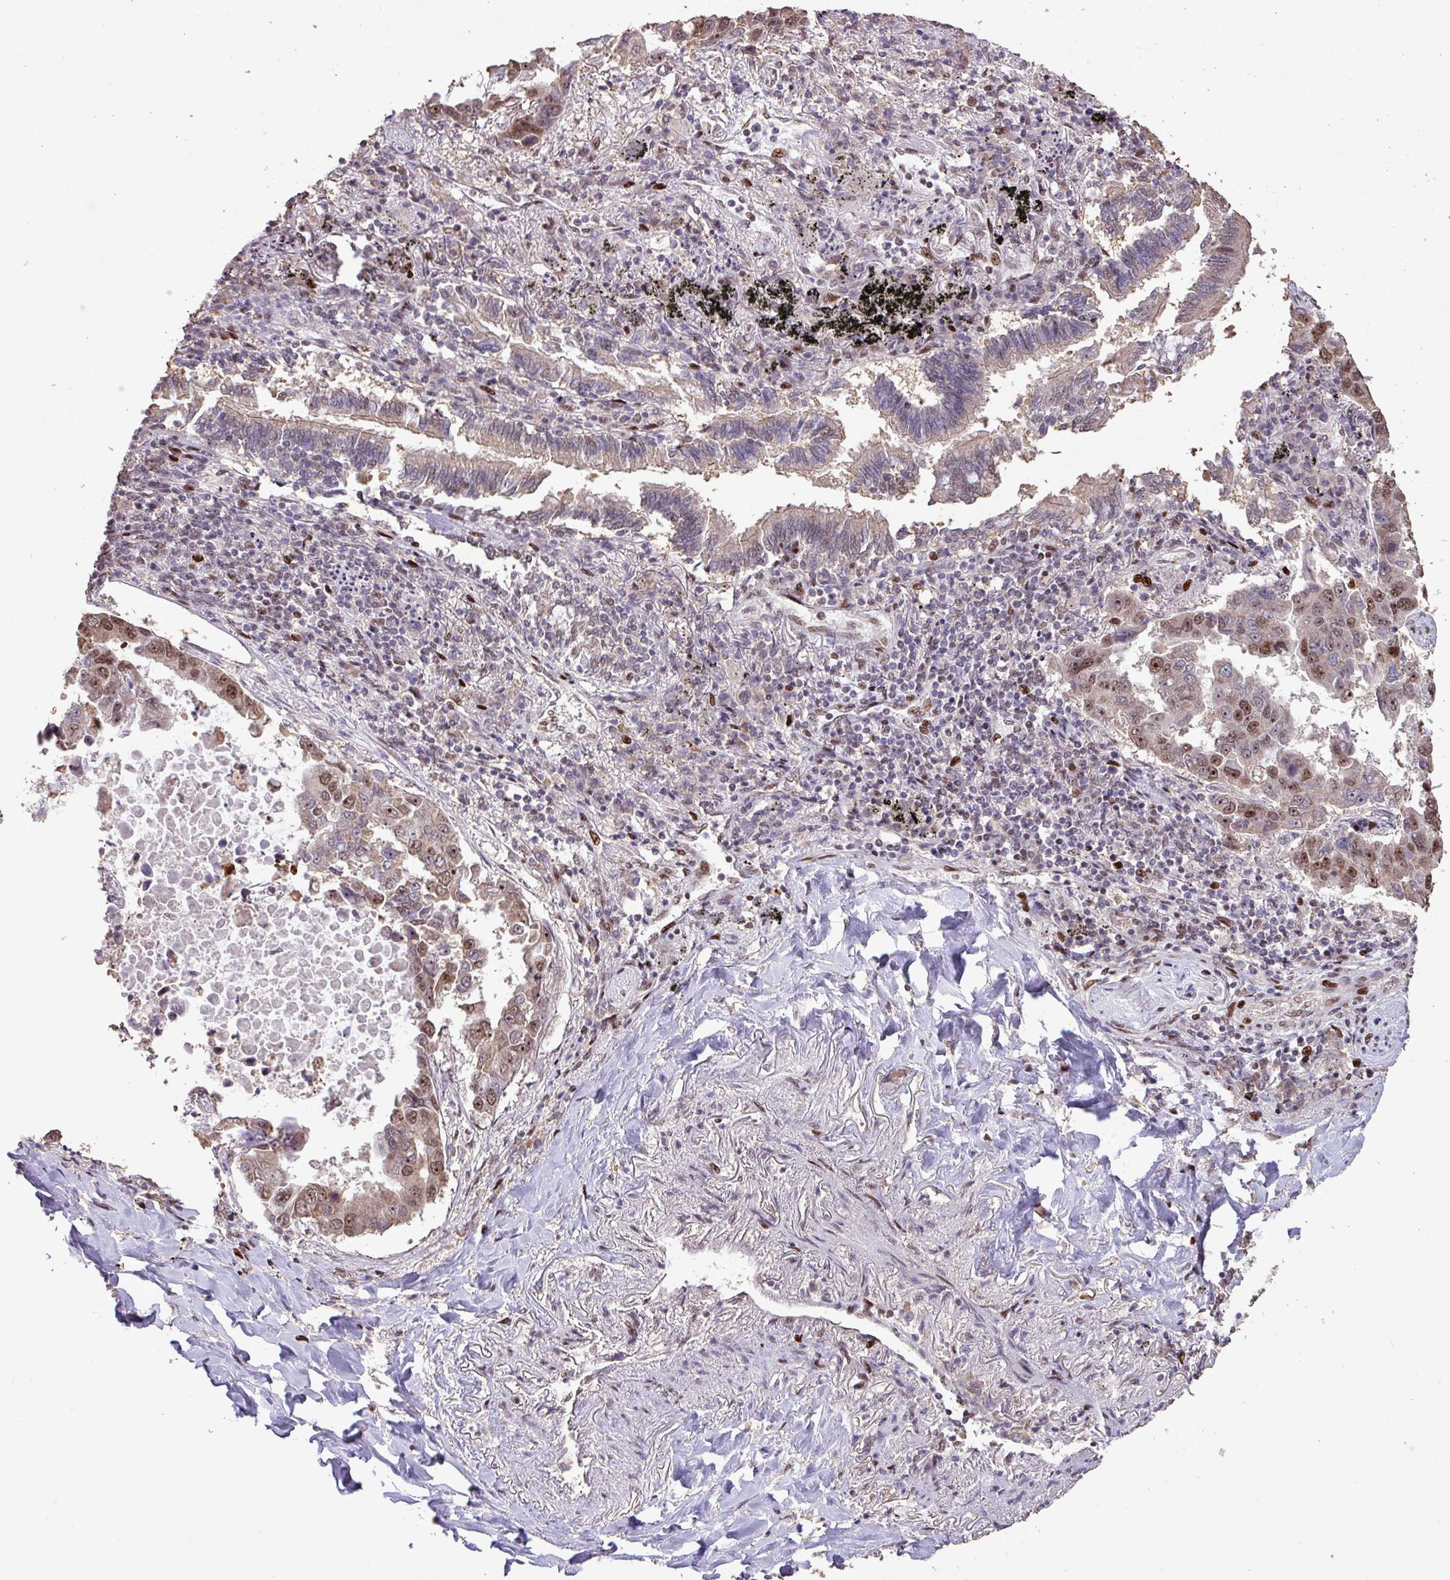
{"staining": {"intensity": "moderate", "quantity": "25%-75%", "location": "nuclear"}, "tissue": "lung cancer", "cell_type": "Tumor cells", "image_type": "cancer", "snomed": [{"axis": "morphology", "description": "Adenocarcinoma, NOS"}, {"axis": "topography", "description": "Lung"}], "caption": "DAB immunohistochemical staining of lung cancer displays moderate nuclear protein positivity in approximately 25%-75% of tumor cells.", "gene": "ZNF709", "patient": {"sex": "male", "age": 64}}